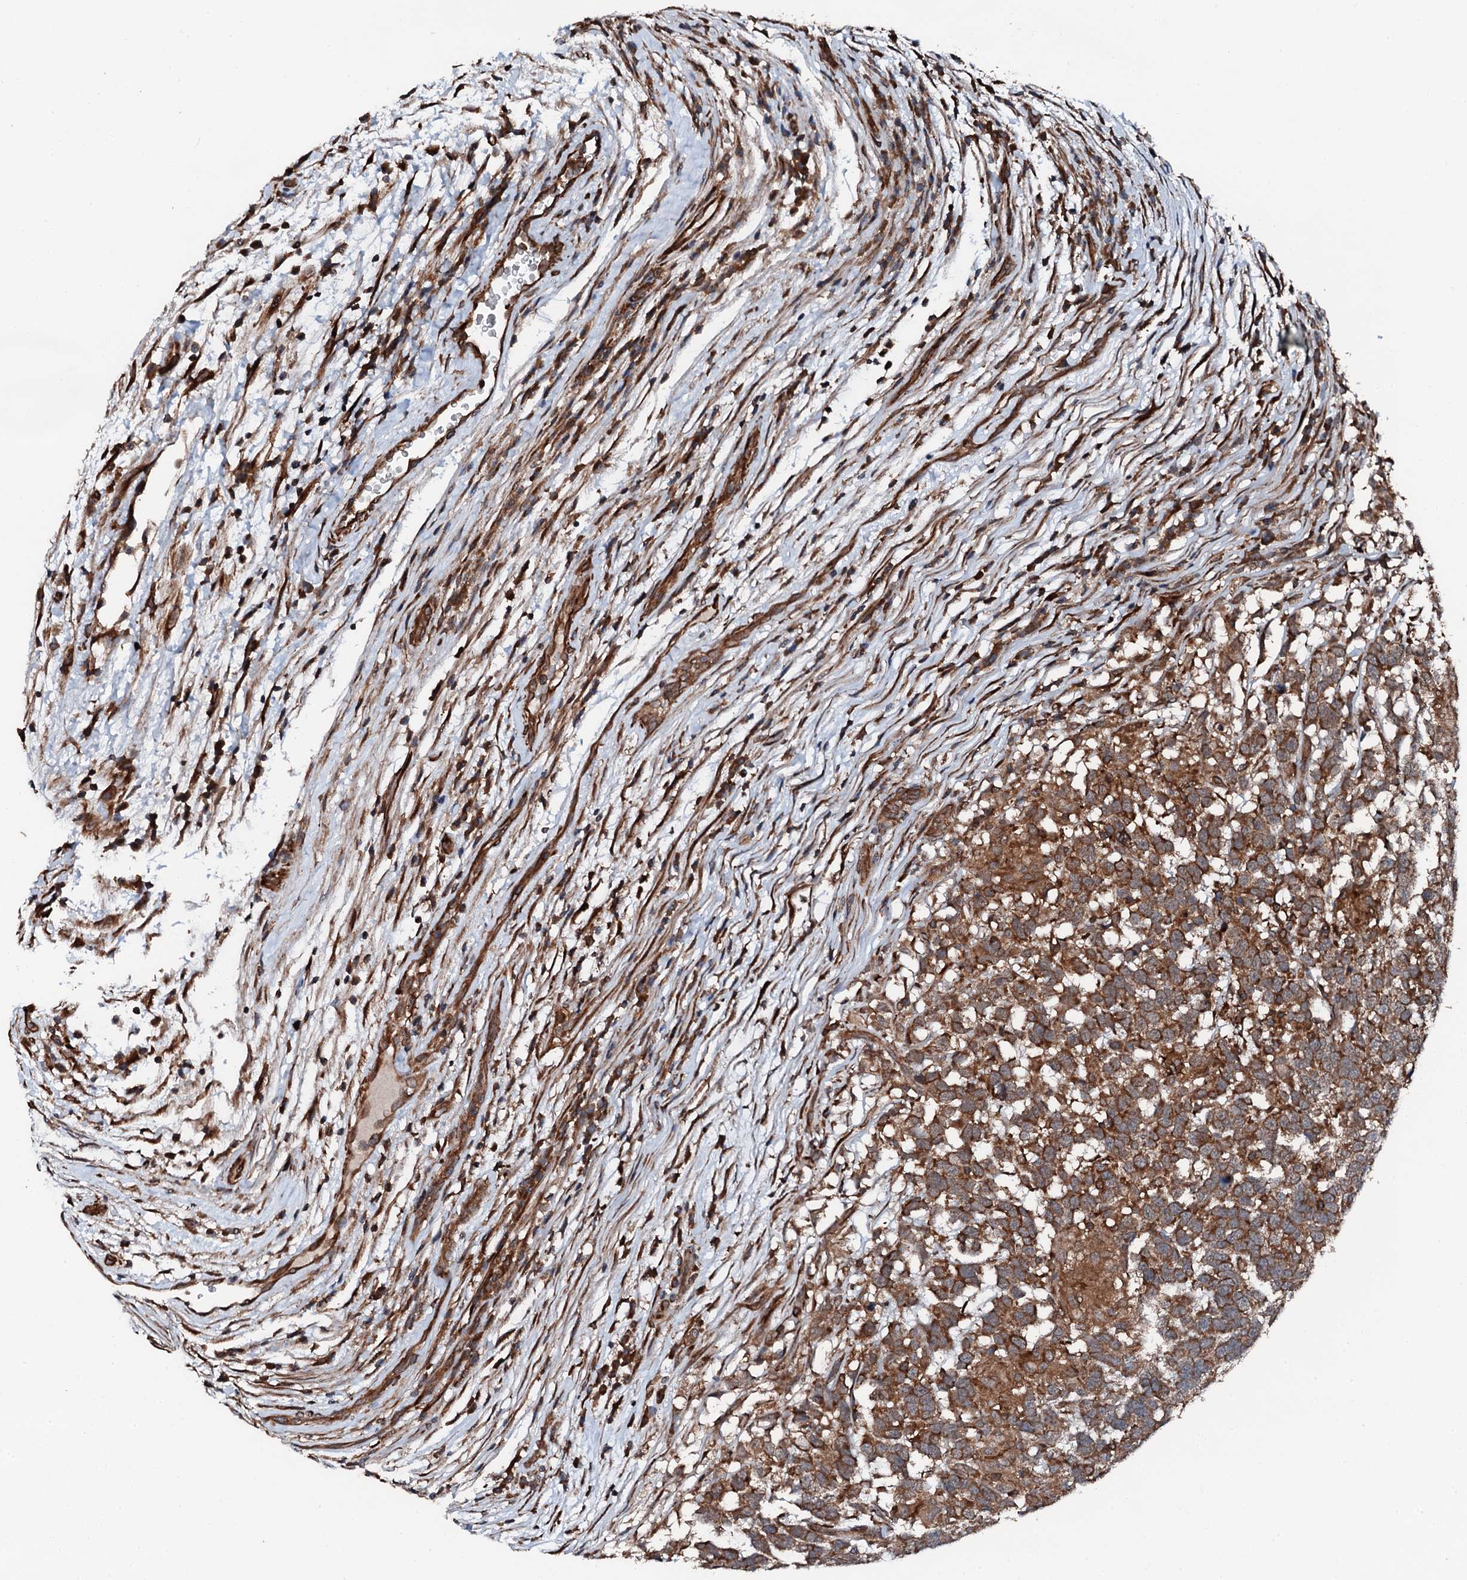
{"staining": {"intensity": "moderate", "quantity": ">75%", "location": "cytoplasmic/membranous"}, "tissue": "testis cancer", "cell_type": "Tumor cells", "image_type": "cancer", "snomed": [{"axis": "morphology", "description": "Carcinoma, Embryonal, NOS"}, {"axis": "topography", "description": "Testis"}], "caption": "An image of human embryonal carcinoma (testis) stained for a protein exhibits moderate cytoplasmic/membranous brown staining in tumor cells.", "gene": "EDC4", "patient": {"sex": "male", "age": 26}}